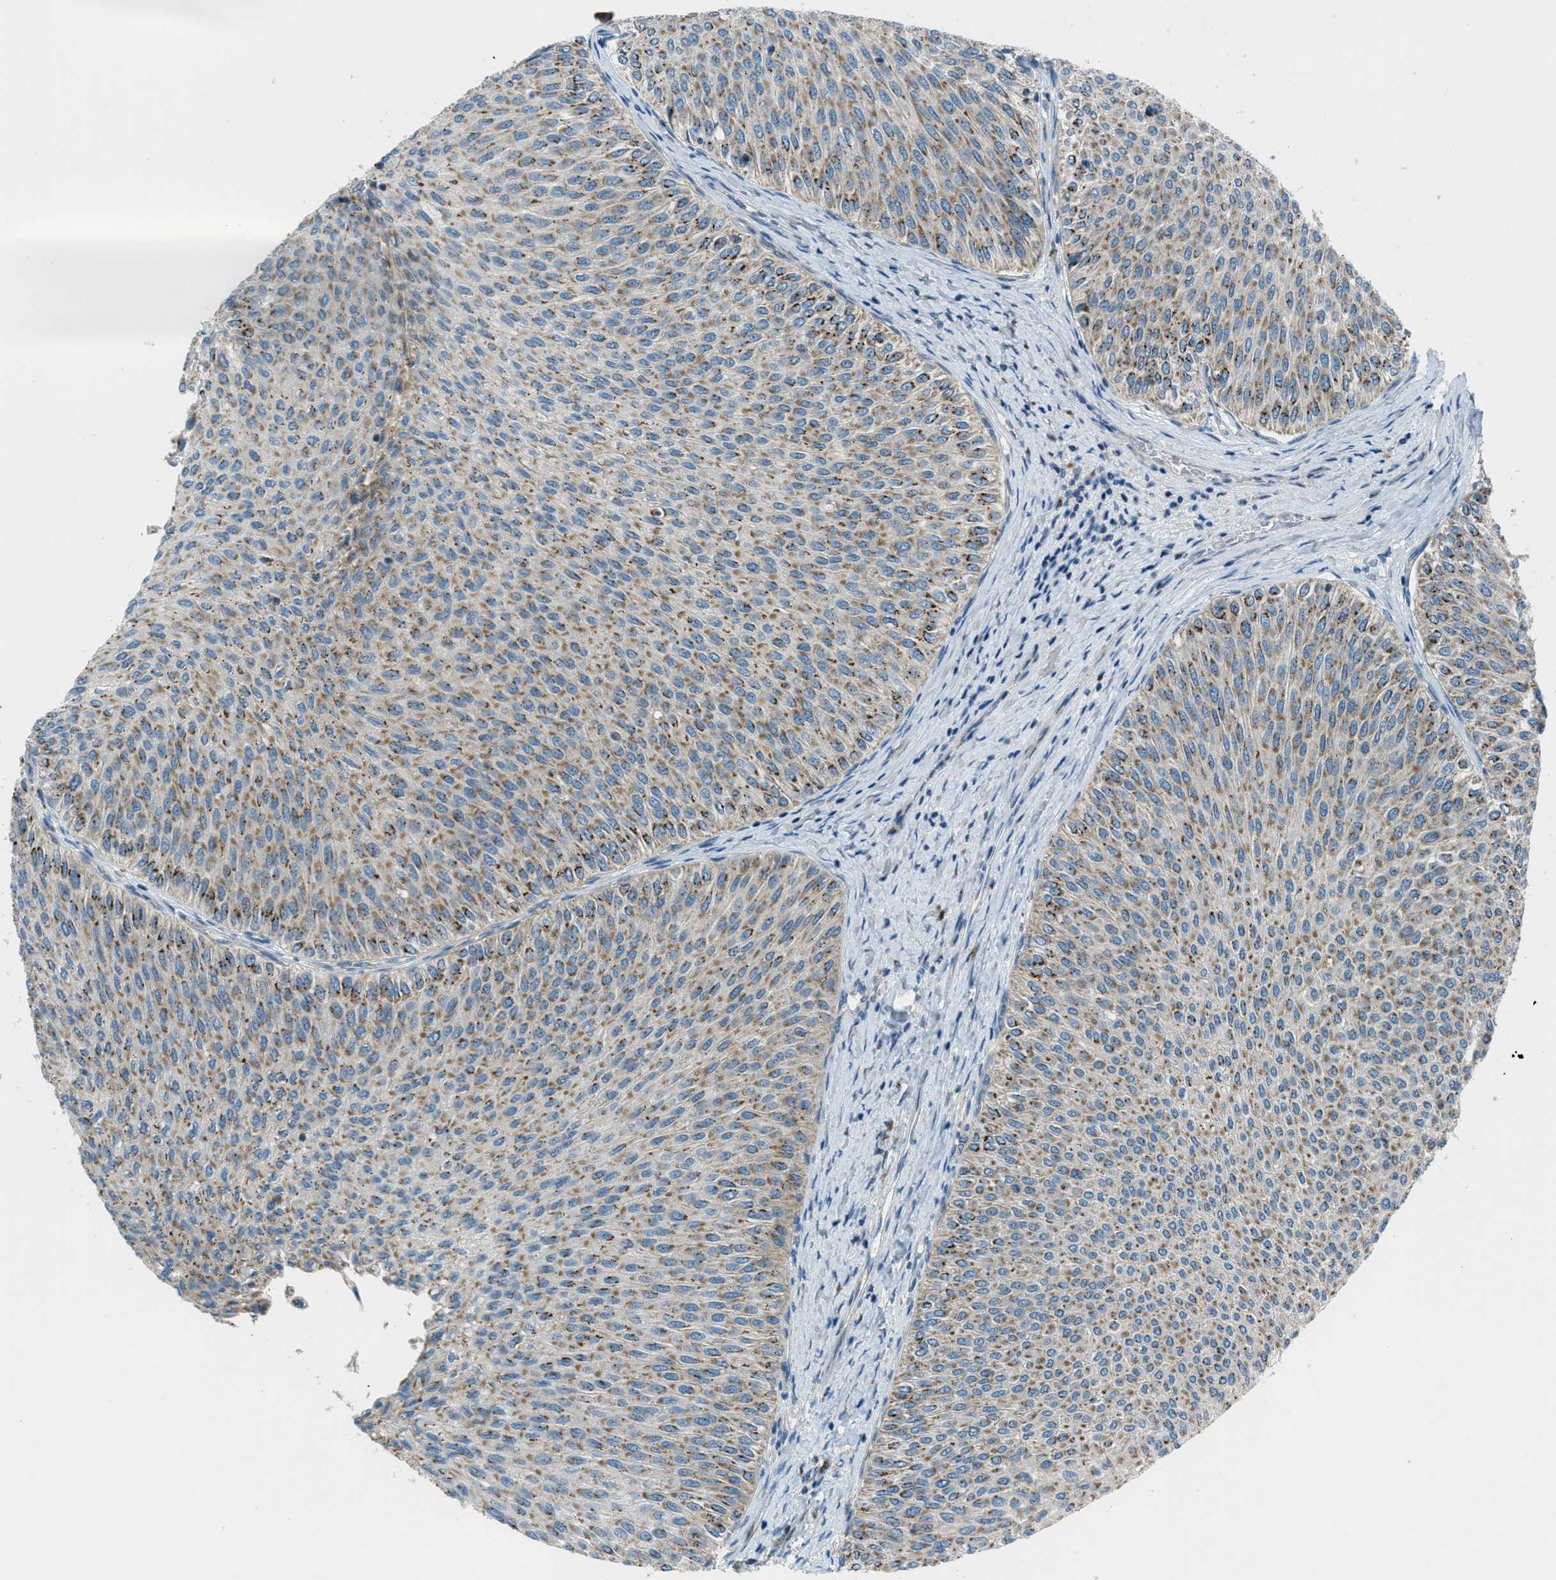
{"staining": {"intensity": "moderate", "quantity": ">75%", "location": "cytoplasmic/membranous"}, "tissue": "urothelial cancer", "cell_type": "Tumor cells", "image_type": "cancer", "snomed": [{"axis": "morphology", "description": "Urothelial carcinoma, Low grade"}, {"axis": "topography", "description": "Urinary bladder"}], "caption": "Brown immunohistochemical staining in human urothelial cancer shows moderate cytoplasmic/membranous positivity in approximately >75% of tumor cells.", "gene": "BCKDK", "patient": {"sex": "male", "age": 78}}